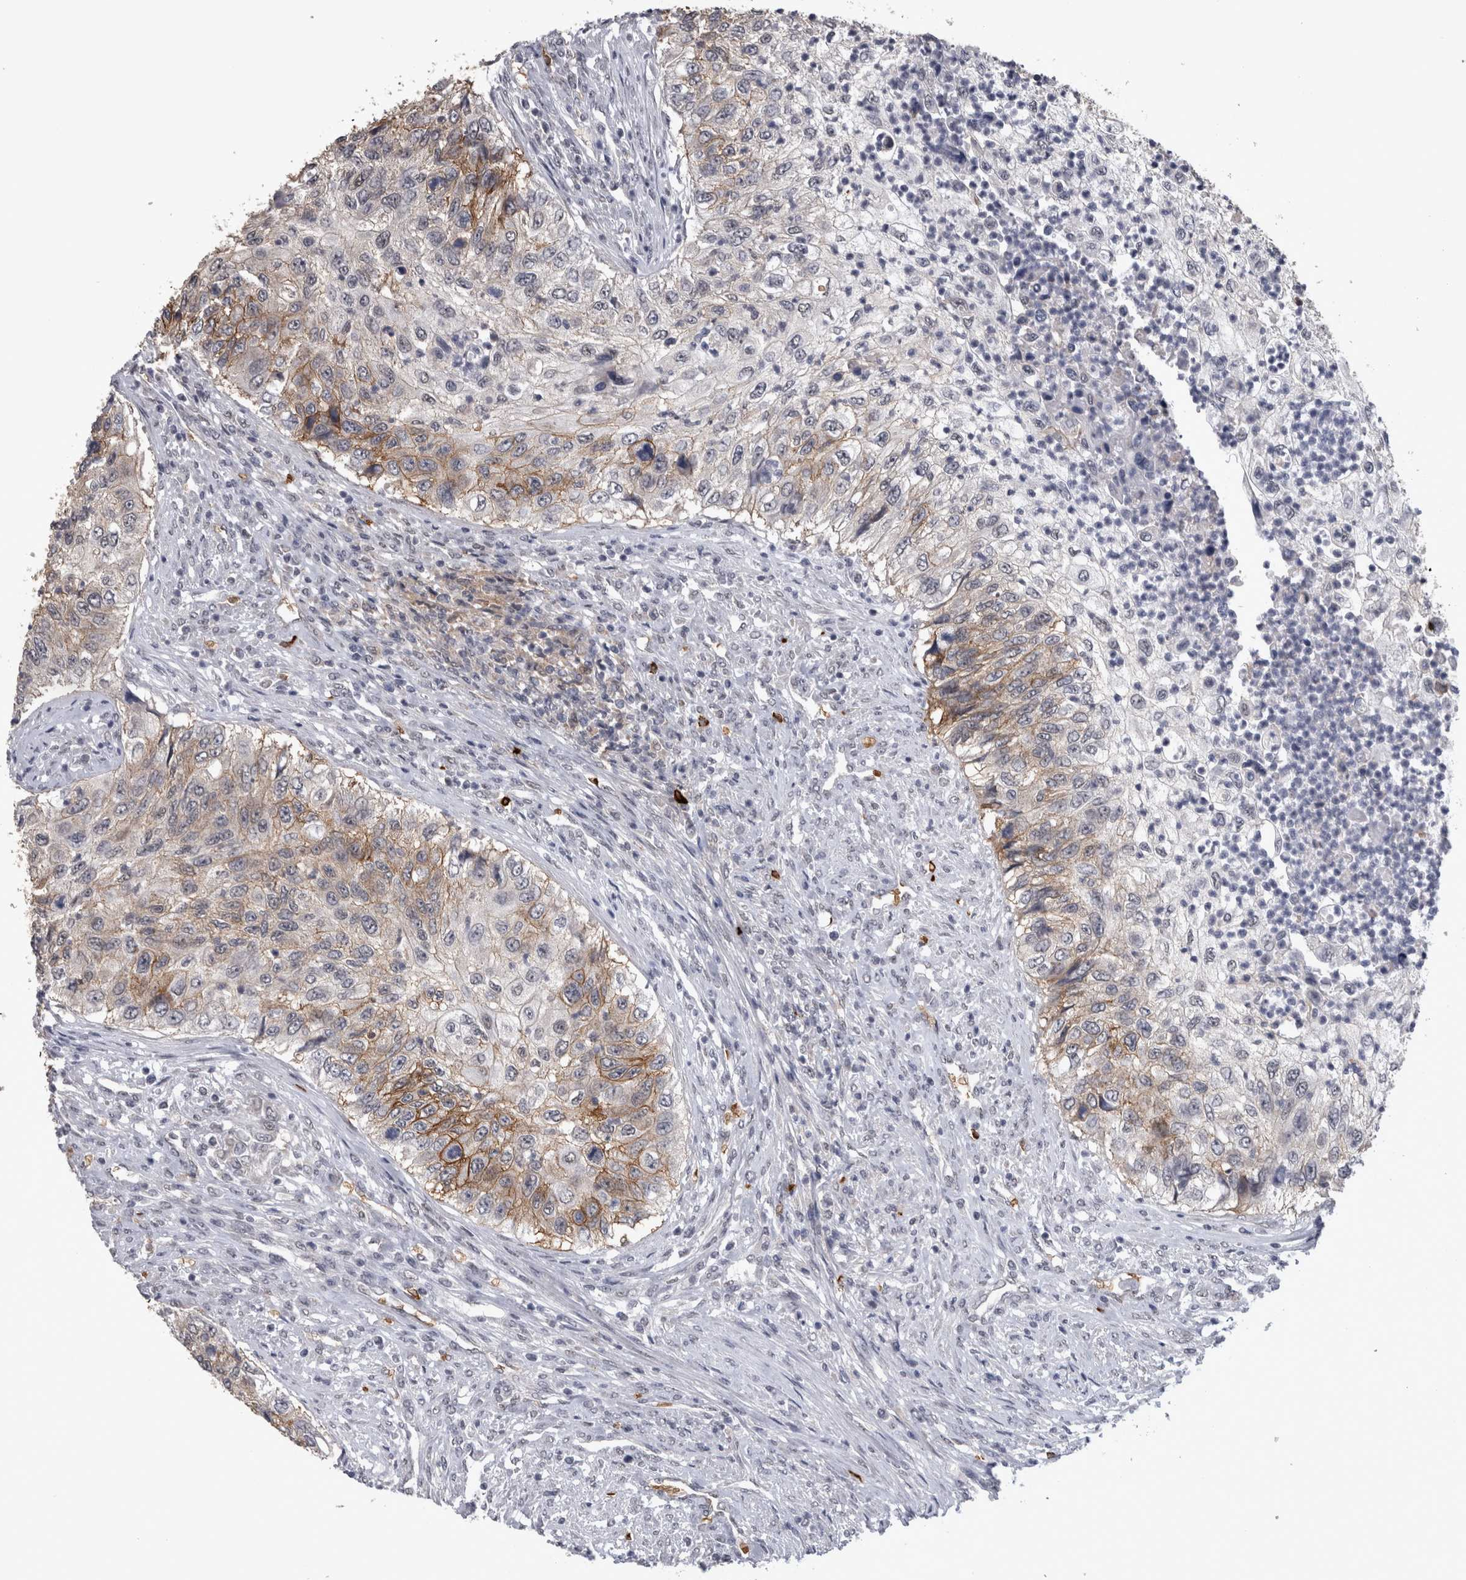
{"staining": {"intensity": "moderate", "quantity": "25%-75%", "location": "cytoplasmic/membranous"}, "tissue": "urothelial cancer", "cell_type": "Tumor cells", "image_type": "cancer", "snomed": [{"axis": "morphology", "description": "Urothelial carcinoma, High grade"}, {"axis": "topography", "description": "Urinary bladder"}], "caption": "Tumor cells exhibit medium levels of moderate cytoplasmic/membranous expression in about 25%-75% of cells in human urothelial carcinoma (high-grade).", "gene": "PEBP4", "patient": {"sex": "female", "age": 60}}